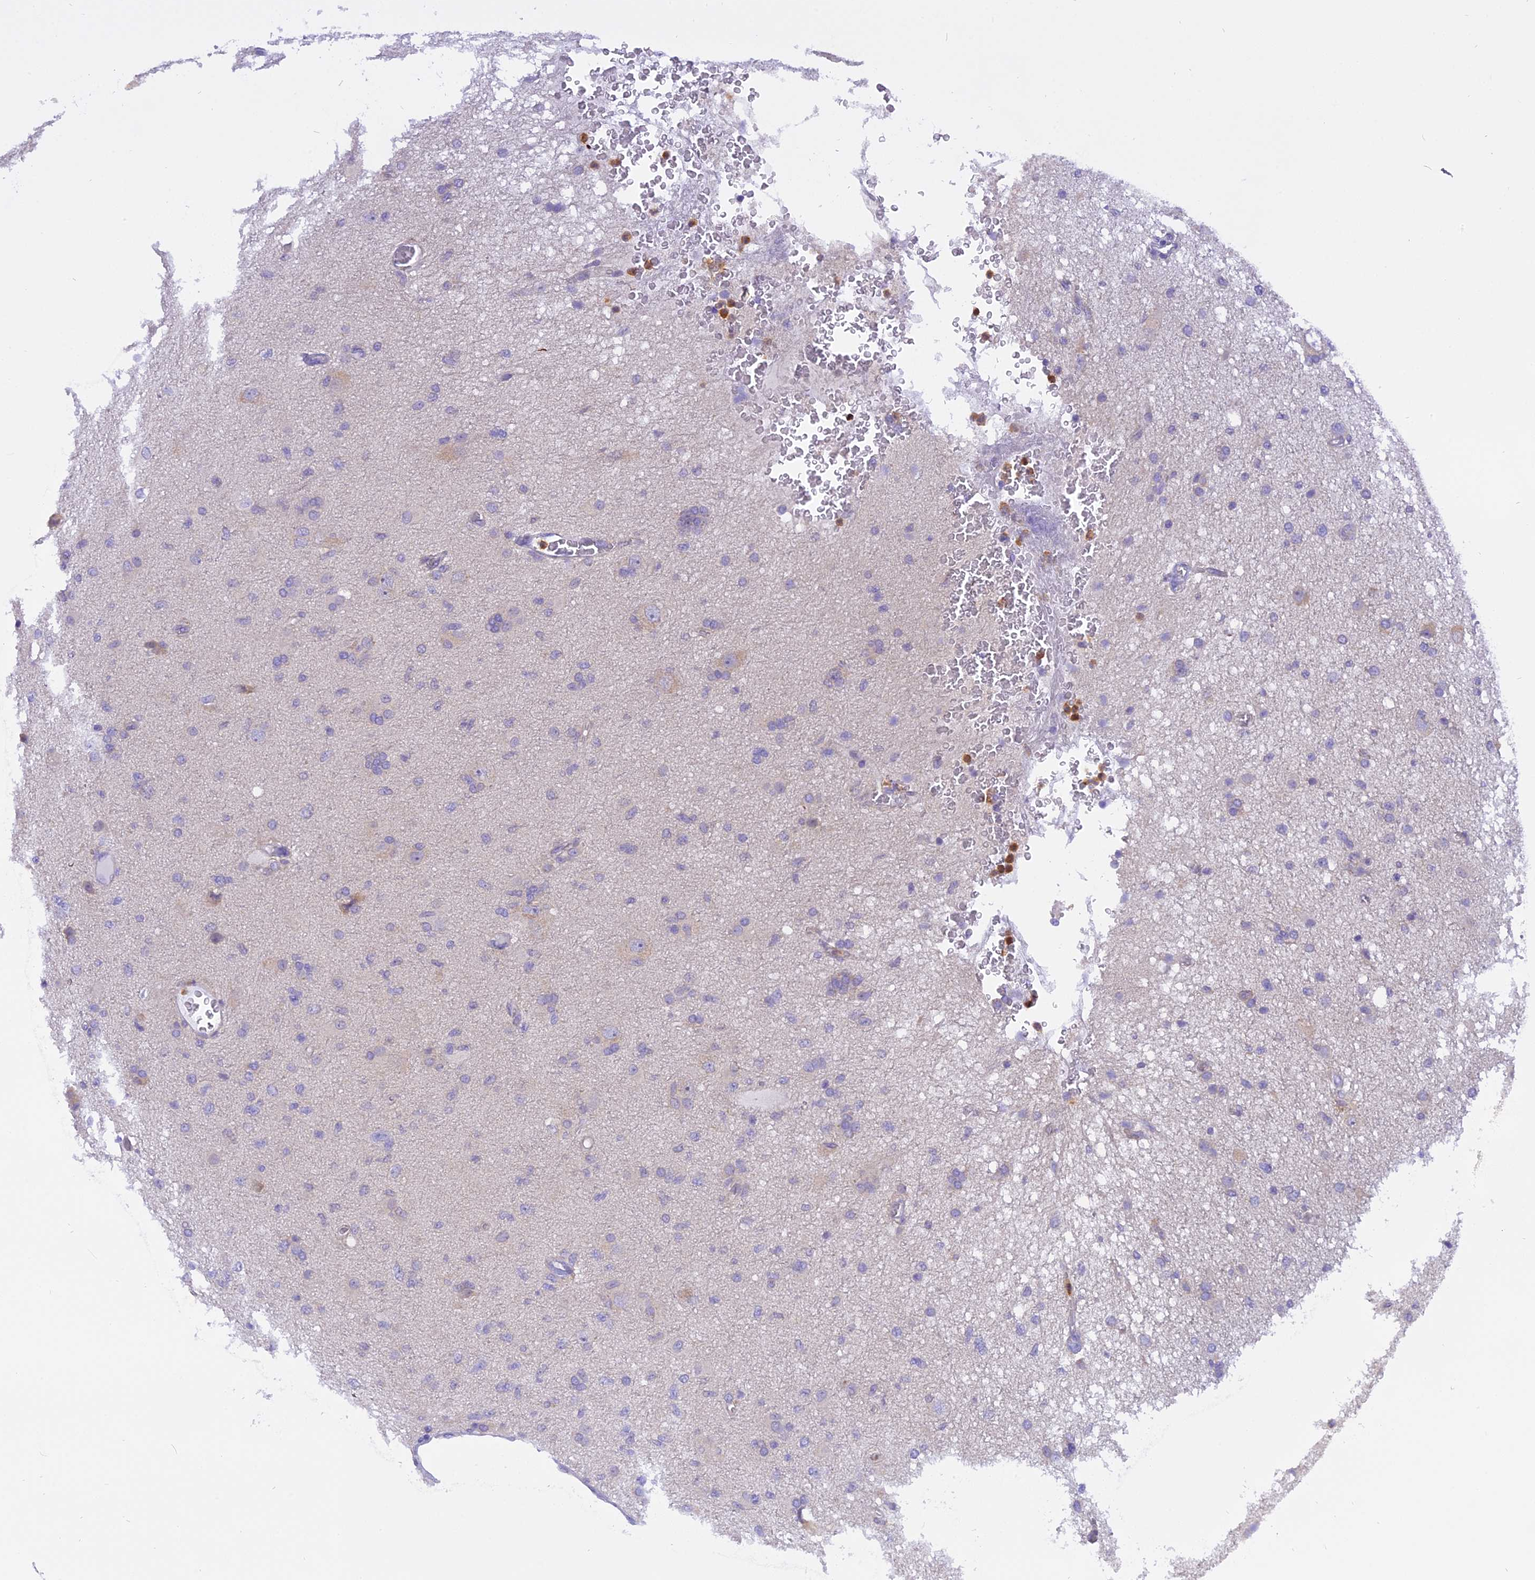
{"staining": {"intensity": "negative", "quantity": "none", "location": "none"}, "tissue": "glioma", "cell_type": "Tumor cells", "image_type": "cancer", "snomed": [{"axis": "morphology", "description": "Glioma, malignant, High grade"}, {"axis": "topography", "description": "Brain"}], "caption": "This is an immunohistochemistry (IHC) micrograph of malignant glioma (high-grade). There is no expression in tumor cells.", "gene": "TRIM3", "patient": {"sex": "female", "age": 57}}